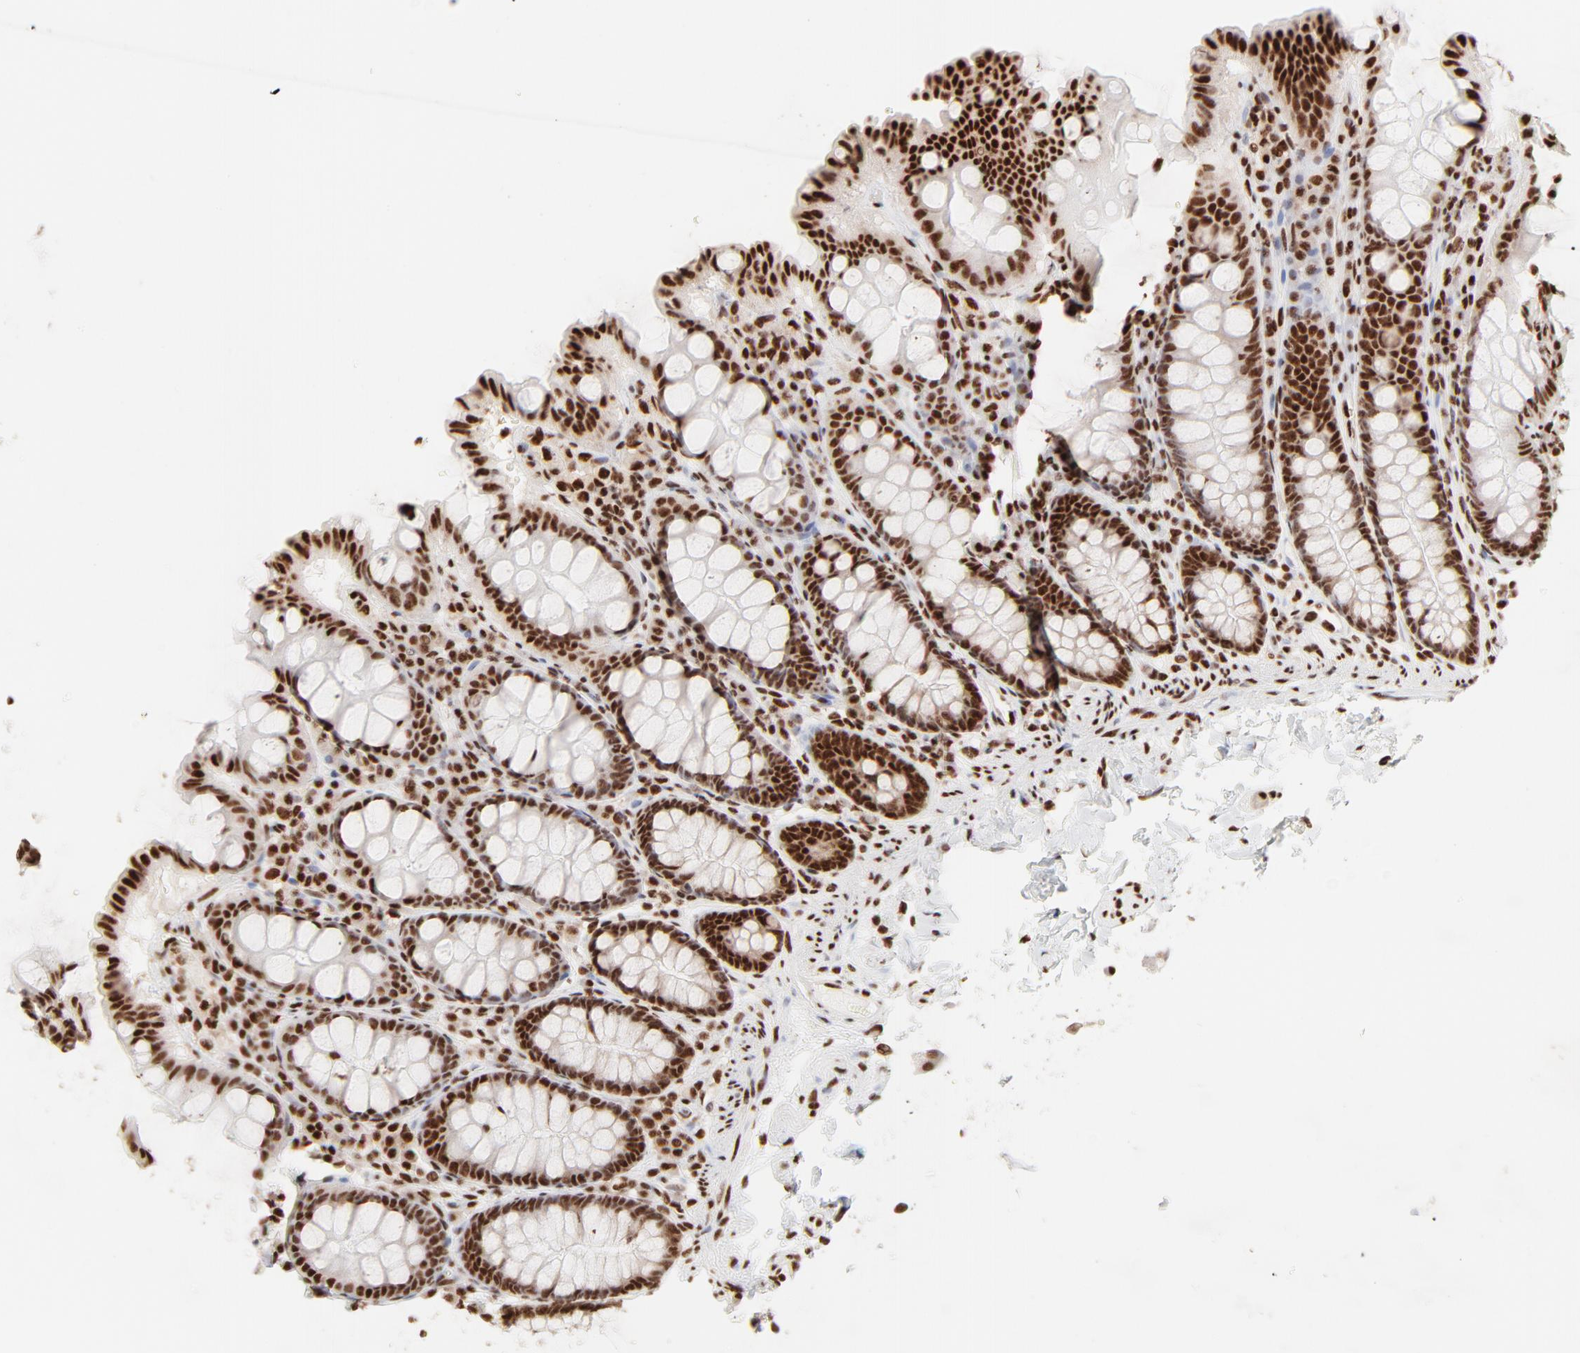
{"staining": {"intensity": "strong", "quantity": ">75%", "location": "nuclear"}, "tissue": "colon", "cell_type": "Endothelial cells", "image_type": "normal", "snomed": [{"axis": "morphology", "description": "Normal tissue, NOS"}, {"axis": "topography", "description": "Colon"}], "caption": "Immunohistochemical staining of normal human colon reveals strong nuclear protein staining in approximately >75% of endothelial cells. (DAB IHC with brightfield microscopy, high magnification).", "gene": "TARDBP", "patient": {"sex": "female", "age": 61}}